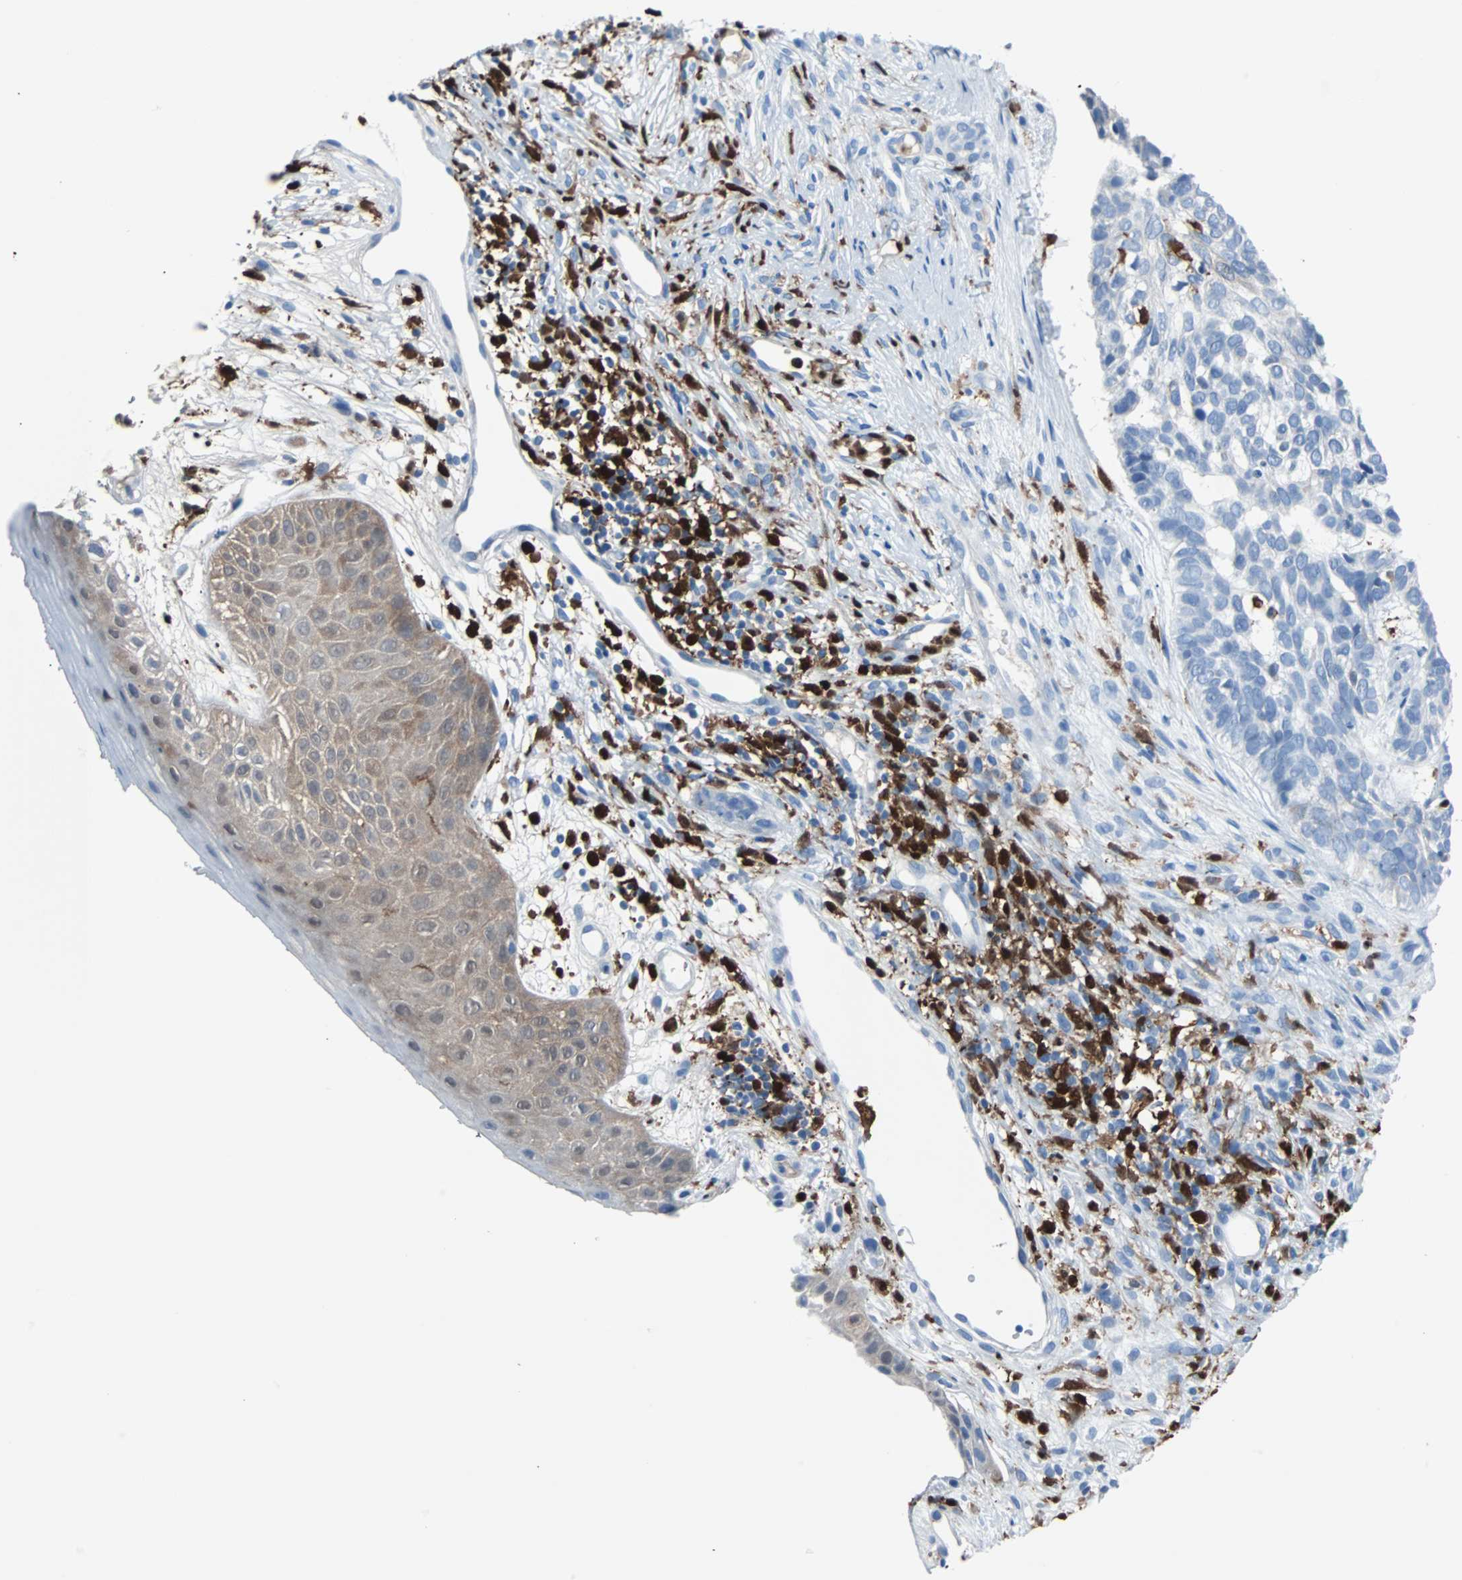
{"staining": {"intensity": "negative", "quantity": "none", "location": "none"}, "tissue": "skin cancer", "cell_type": "Tumor cells", "image_type": "cancer", "snomed": [{"axis": "morphology", "description": "Basal cell carcinoma"}, {"axis": "topography", "description": "Skin"}], "caption": "Skin basal cell carcinoma stained for a protein using immunohistochemistry shows no positivity tumor cells.", "gene": "SYK", "patient": {"sex": "male", "age": 87}}